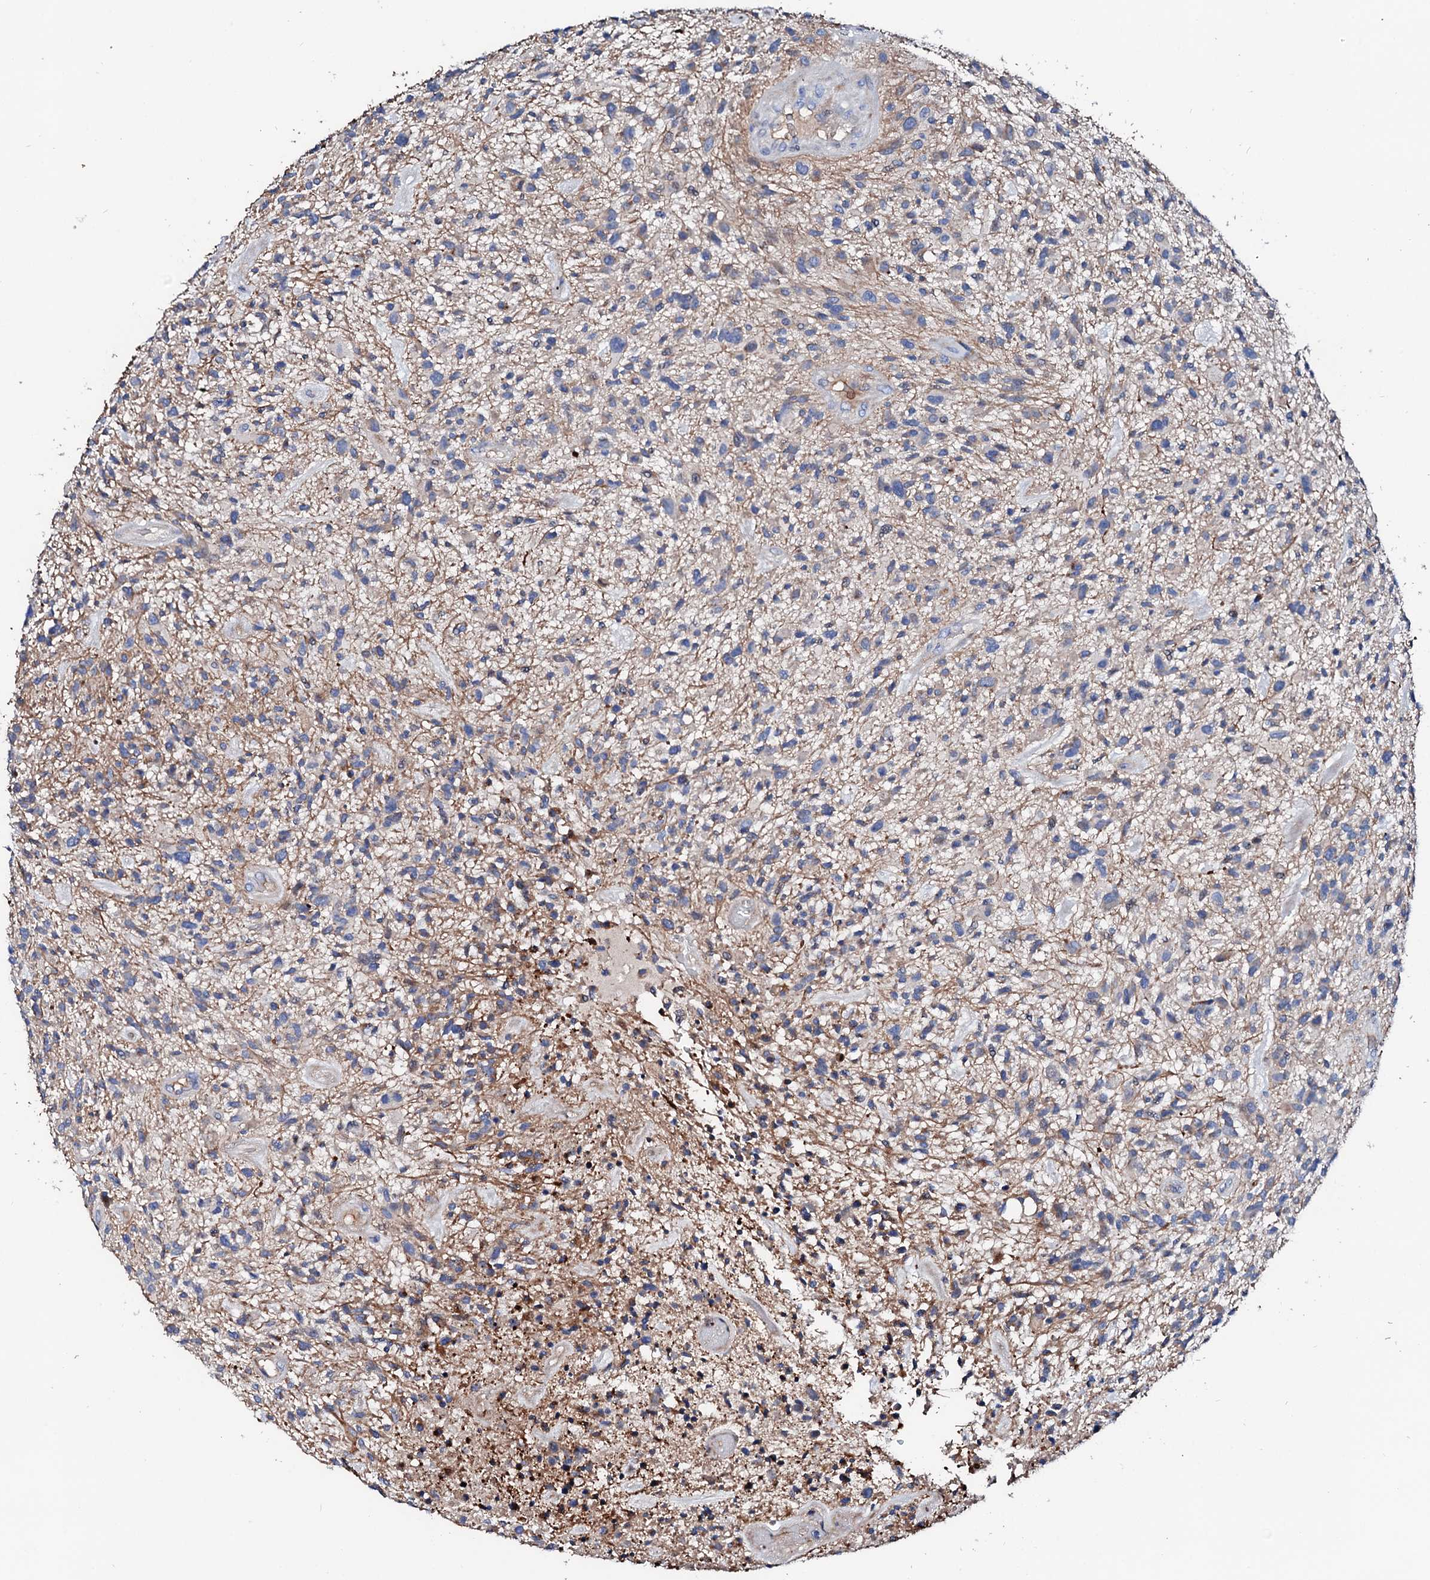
{"staining": {"intensity": "negative", "quantity": "none", "location": "none"}, "tissue": "glioma", "cell_type": "Tumor cells", "image_type": "cancer", "snomed": [{"axis": "morphology", "description": "Glioma, malignant, High grade"}, {"axis": "topography", "description": "Brain"}], "caption": "A micrograph of human glioma is negative for staining in tumor cells.", "gene": "SLC10A7", "patient": {"sex": "male", "age": 47}}